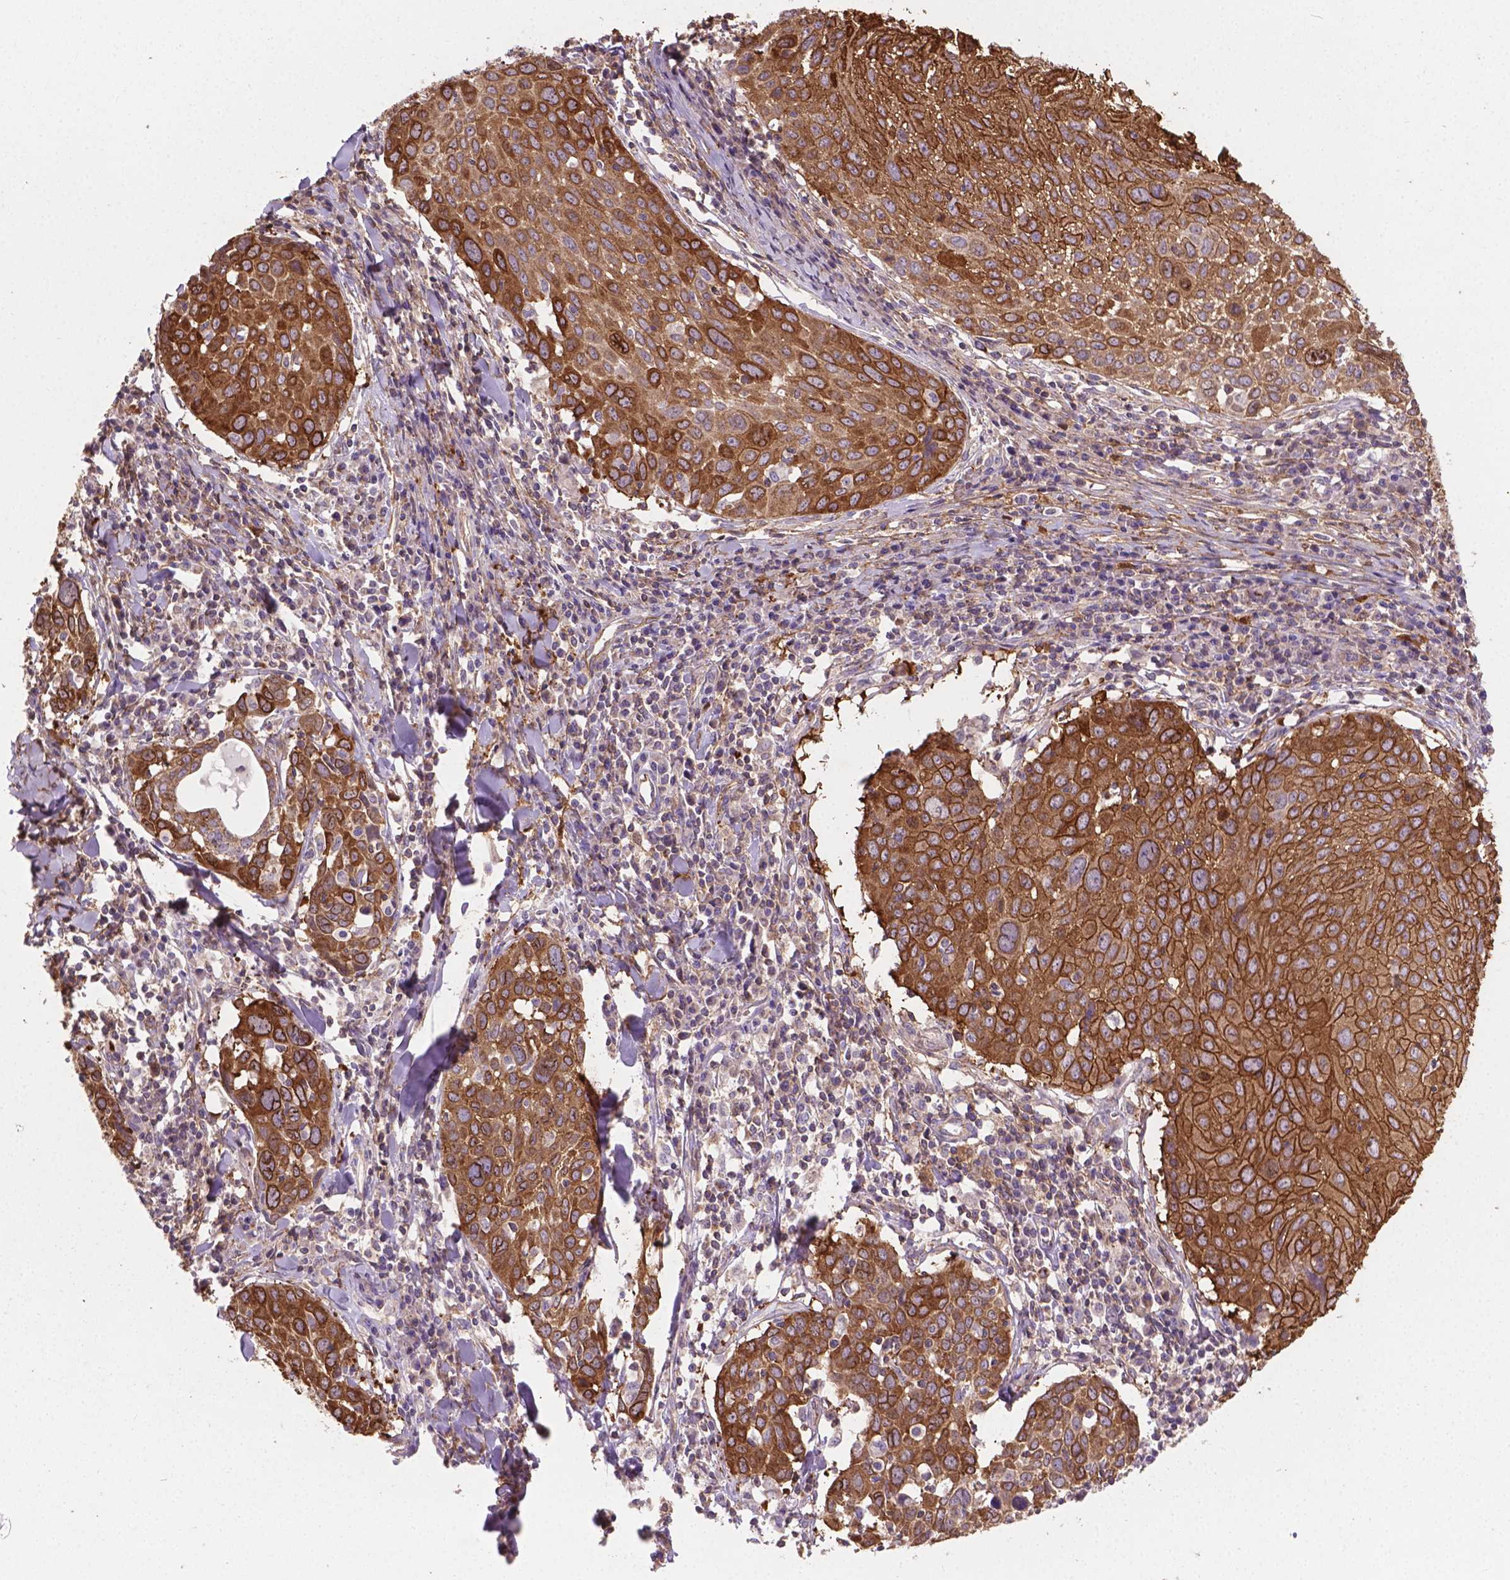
{"staining": {"intensity": "strong", "quantity": ">75%", "location": "cytoplasmic/membranous"}, "tissue": "lung cancer", "cell_type": "Tumor cells", "image_type": "cancer", "snomed": [{"axis": "morphology", "description": "Squamous cell carcinoma, NOS"}, {"axis": "topography", "description": "Lung"}], "caption": "Strong cytoplasmic/membranous expression is present in approximately >75% of tumor cells in squamous cell carcinoma (lung).", "gene": "TCAF1", "patient": {"sex": "male", "age": 57}}